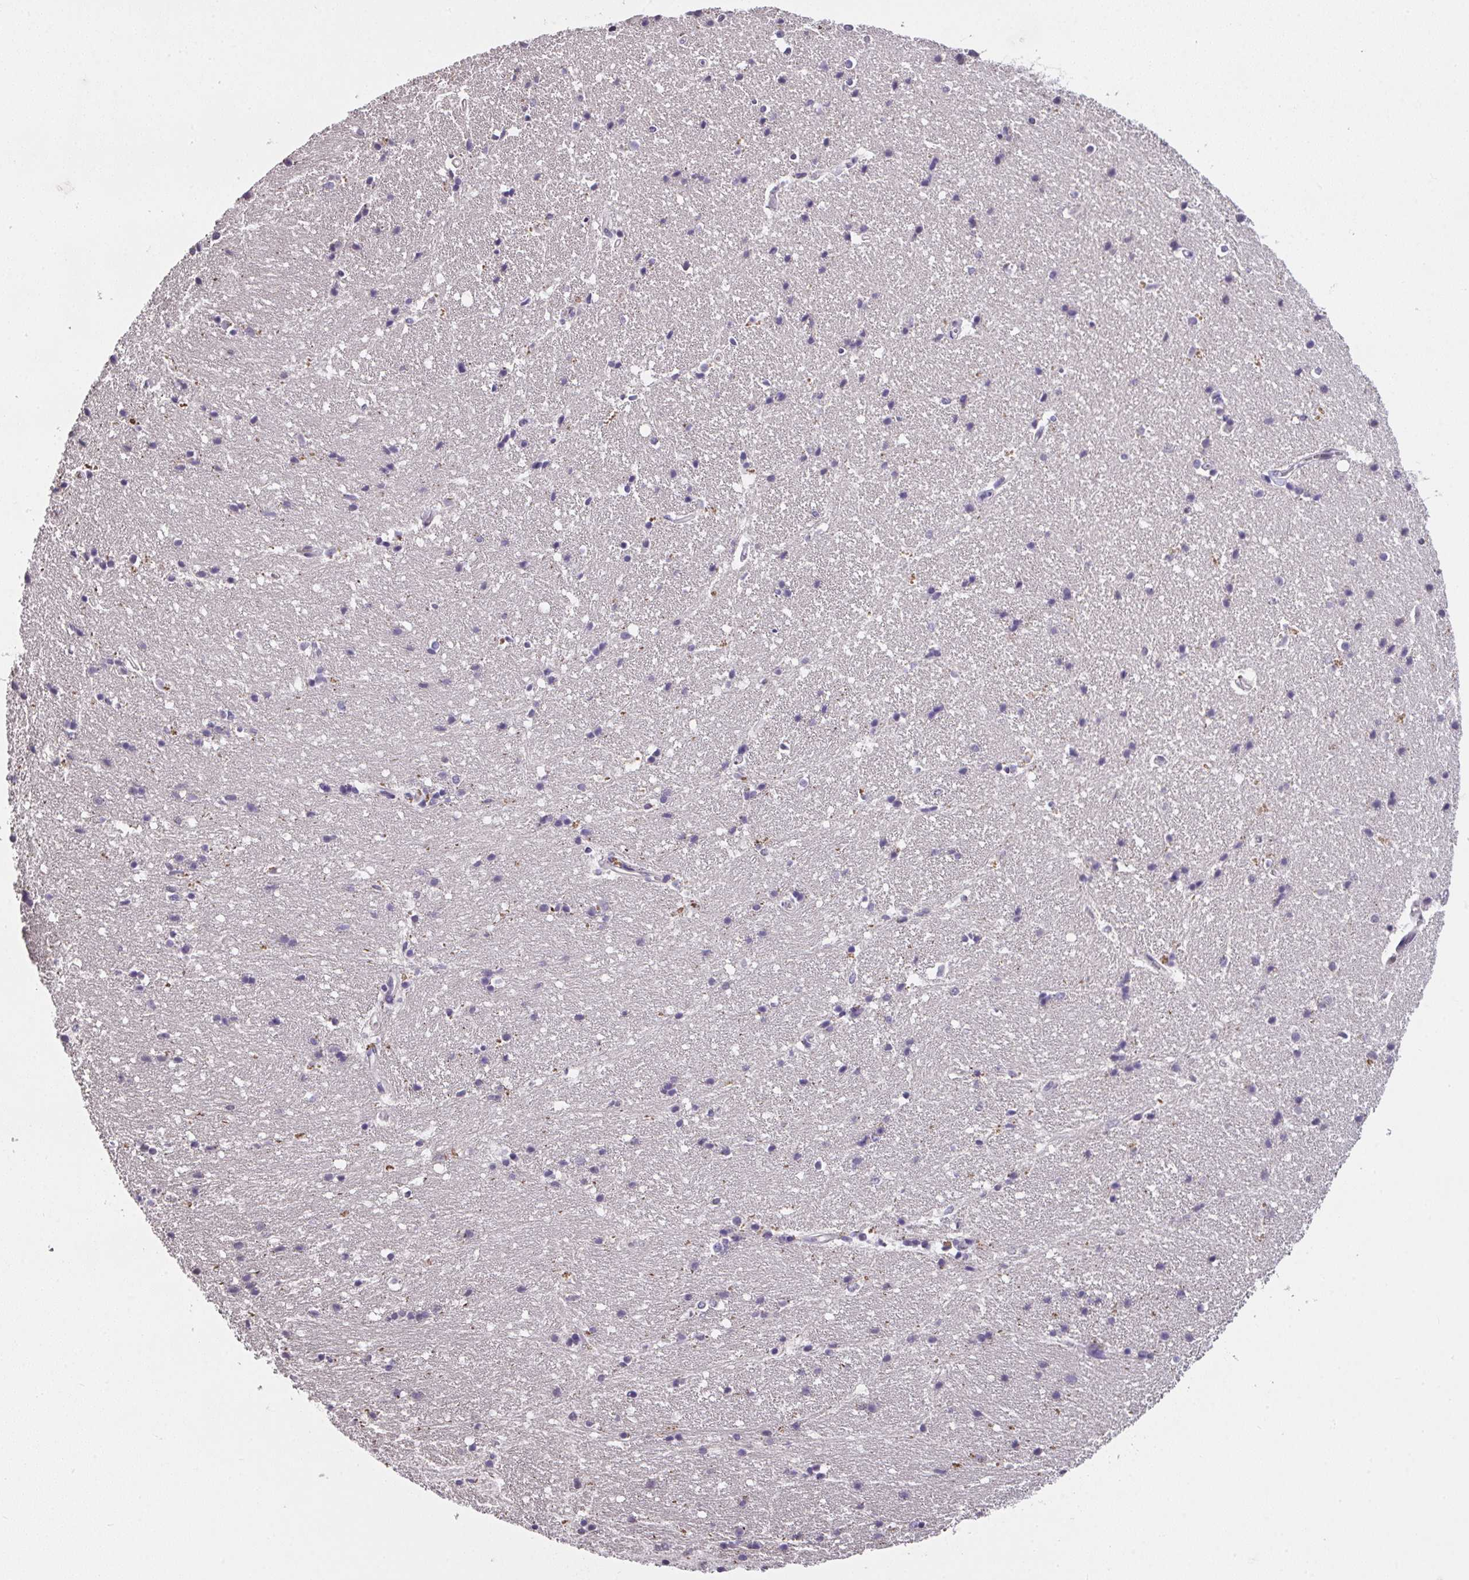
{"staining": {"intensity": "negative", "quantity": "none", "location": "none"}, "tissue": "hippocampus", "cell_type": "Glial cells", "image_type": "normal", "snomed": [{"axis": "morphology", "description": "Normal tissue, NOS"}, {"axis": "topography", "description": "Hippocampus"}], "caption": "IHC of unremarkable human hippocampus reveals no positivity in glial cells. (Brightfield microscopy of DAB (3,3'-diaminobenzidine) IHC at high magnification).", "gene": "GLTPD2", "patient": {"sex": "male", "age": 63}}